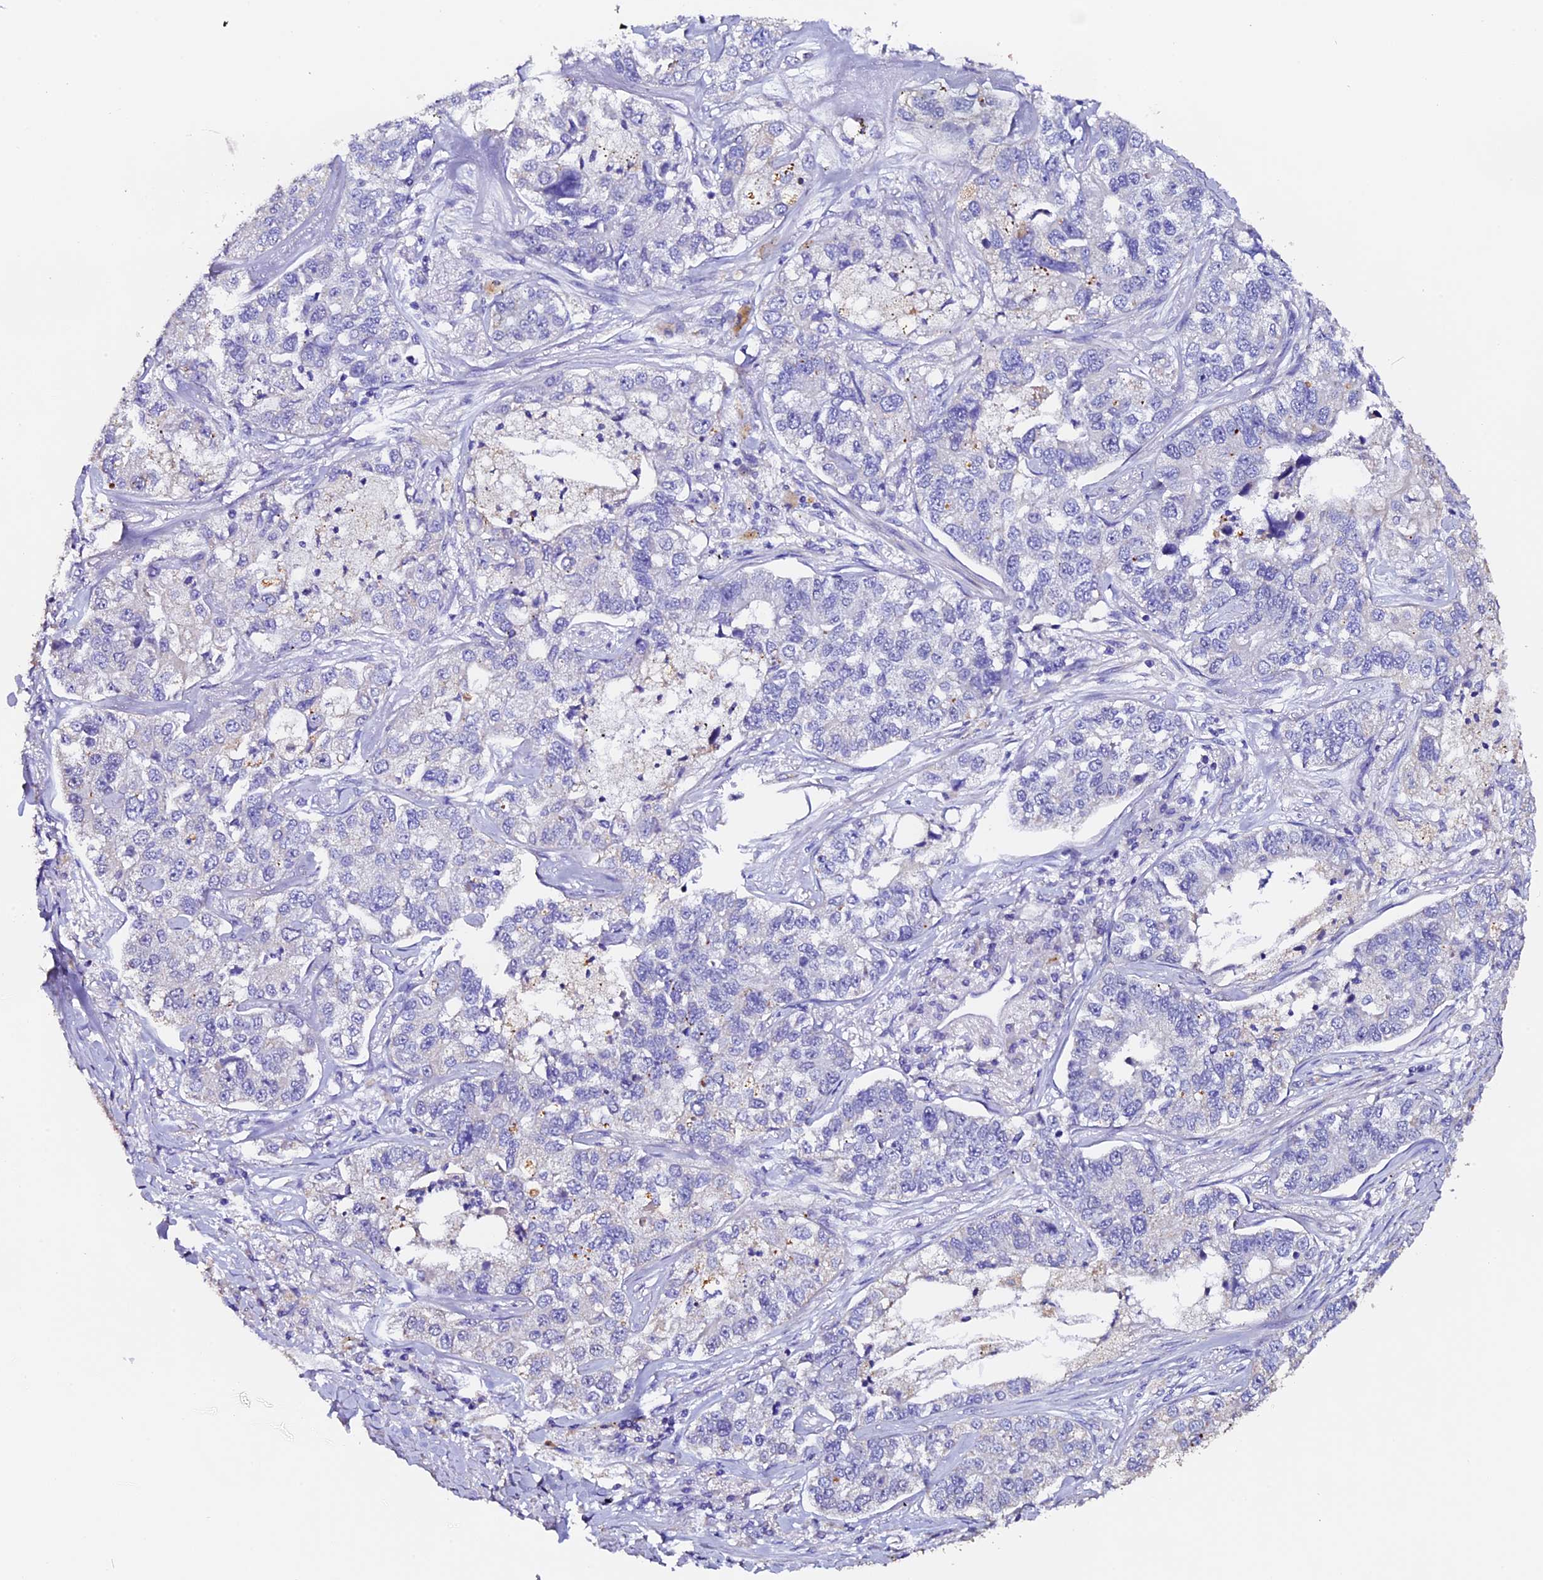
{"staining": {"intensity": "negative", "quantity": "none", "location": "none"}, "tissue": "lung cancer", "cell_type": "Tumor cells", "image_type": "cancer", "snomed": [{"axis": "morphology", "description": "Adenocarcinoma, NOS"}, {"axis": "topography", "description": "Lung"}], "caption": "The histopathology image shows no significant expression in tumor cells of lung adenocarcinoma. (DAB (3,3'-diaminobenzidine) IHC, high magnification).", "gene": "FBXW9", "patient": {"sex": "male", "age": 49}}